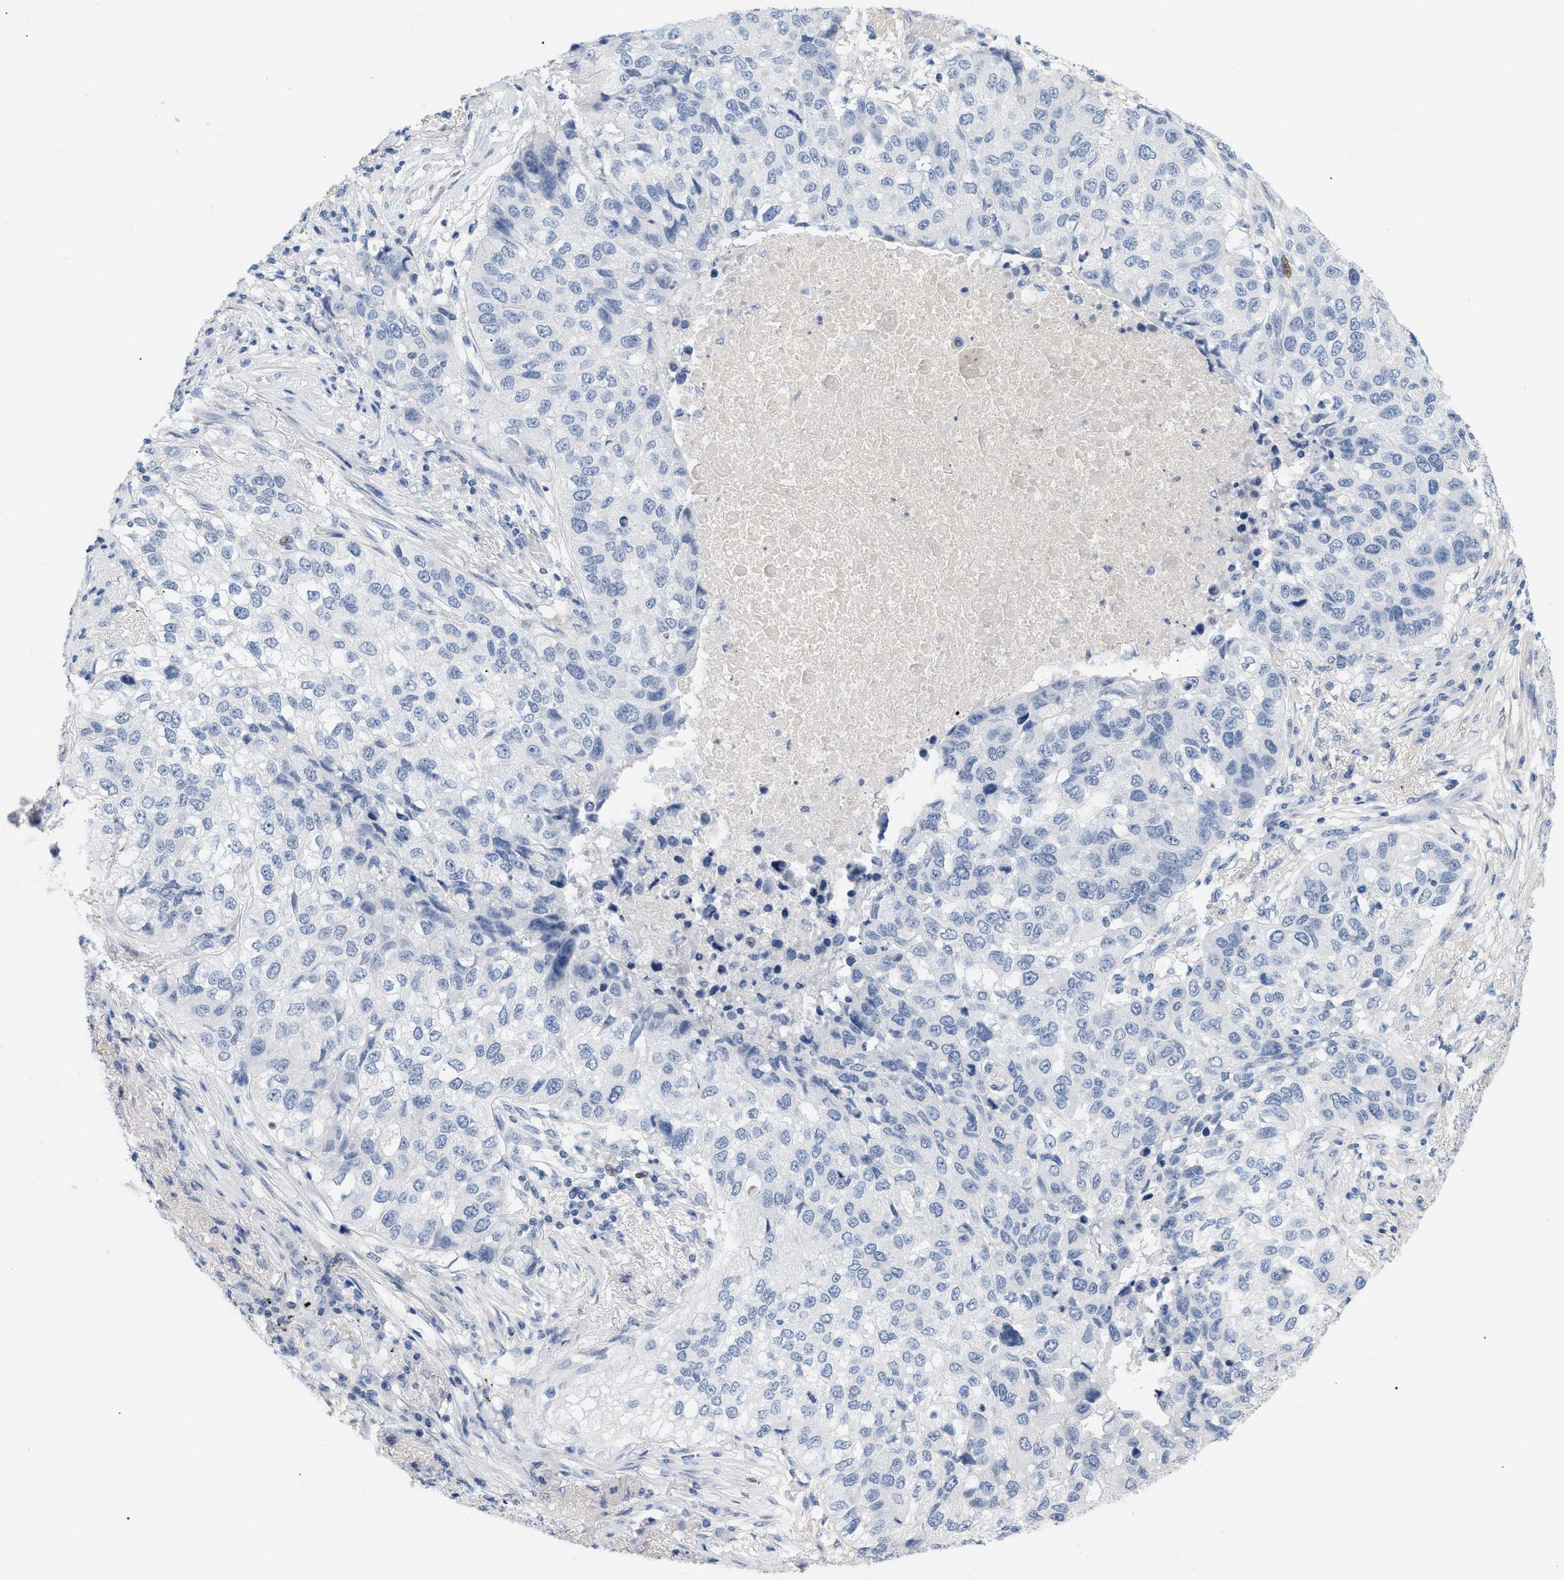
{"staining": {"intensity": "negative", "quantity": "none", "location": "none"}, "tissue": "lung cancer", "cell_type": "Tumor cells", "image_type": "cancer", "snomed": [{"axis": "morphology", "description": "Squamous cell carcinoma, NOS"}, {"axis": "topography", "description": "Lung"}], "caption": "Tumor cells are negative for brown protein staining in squamous cell carcinoma (lung).", "gene": "CFH", "patient": {"sex": "male", "age": 57}}